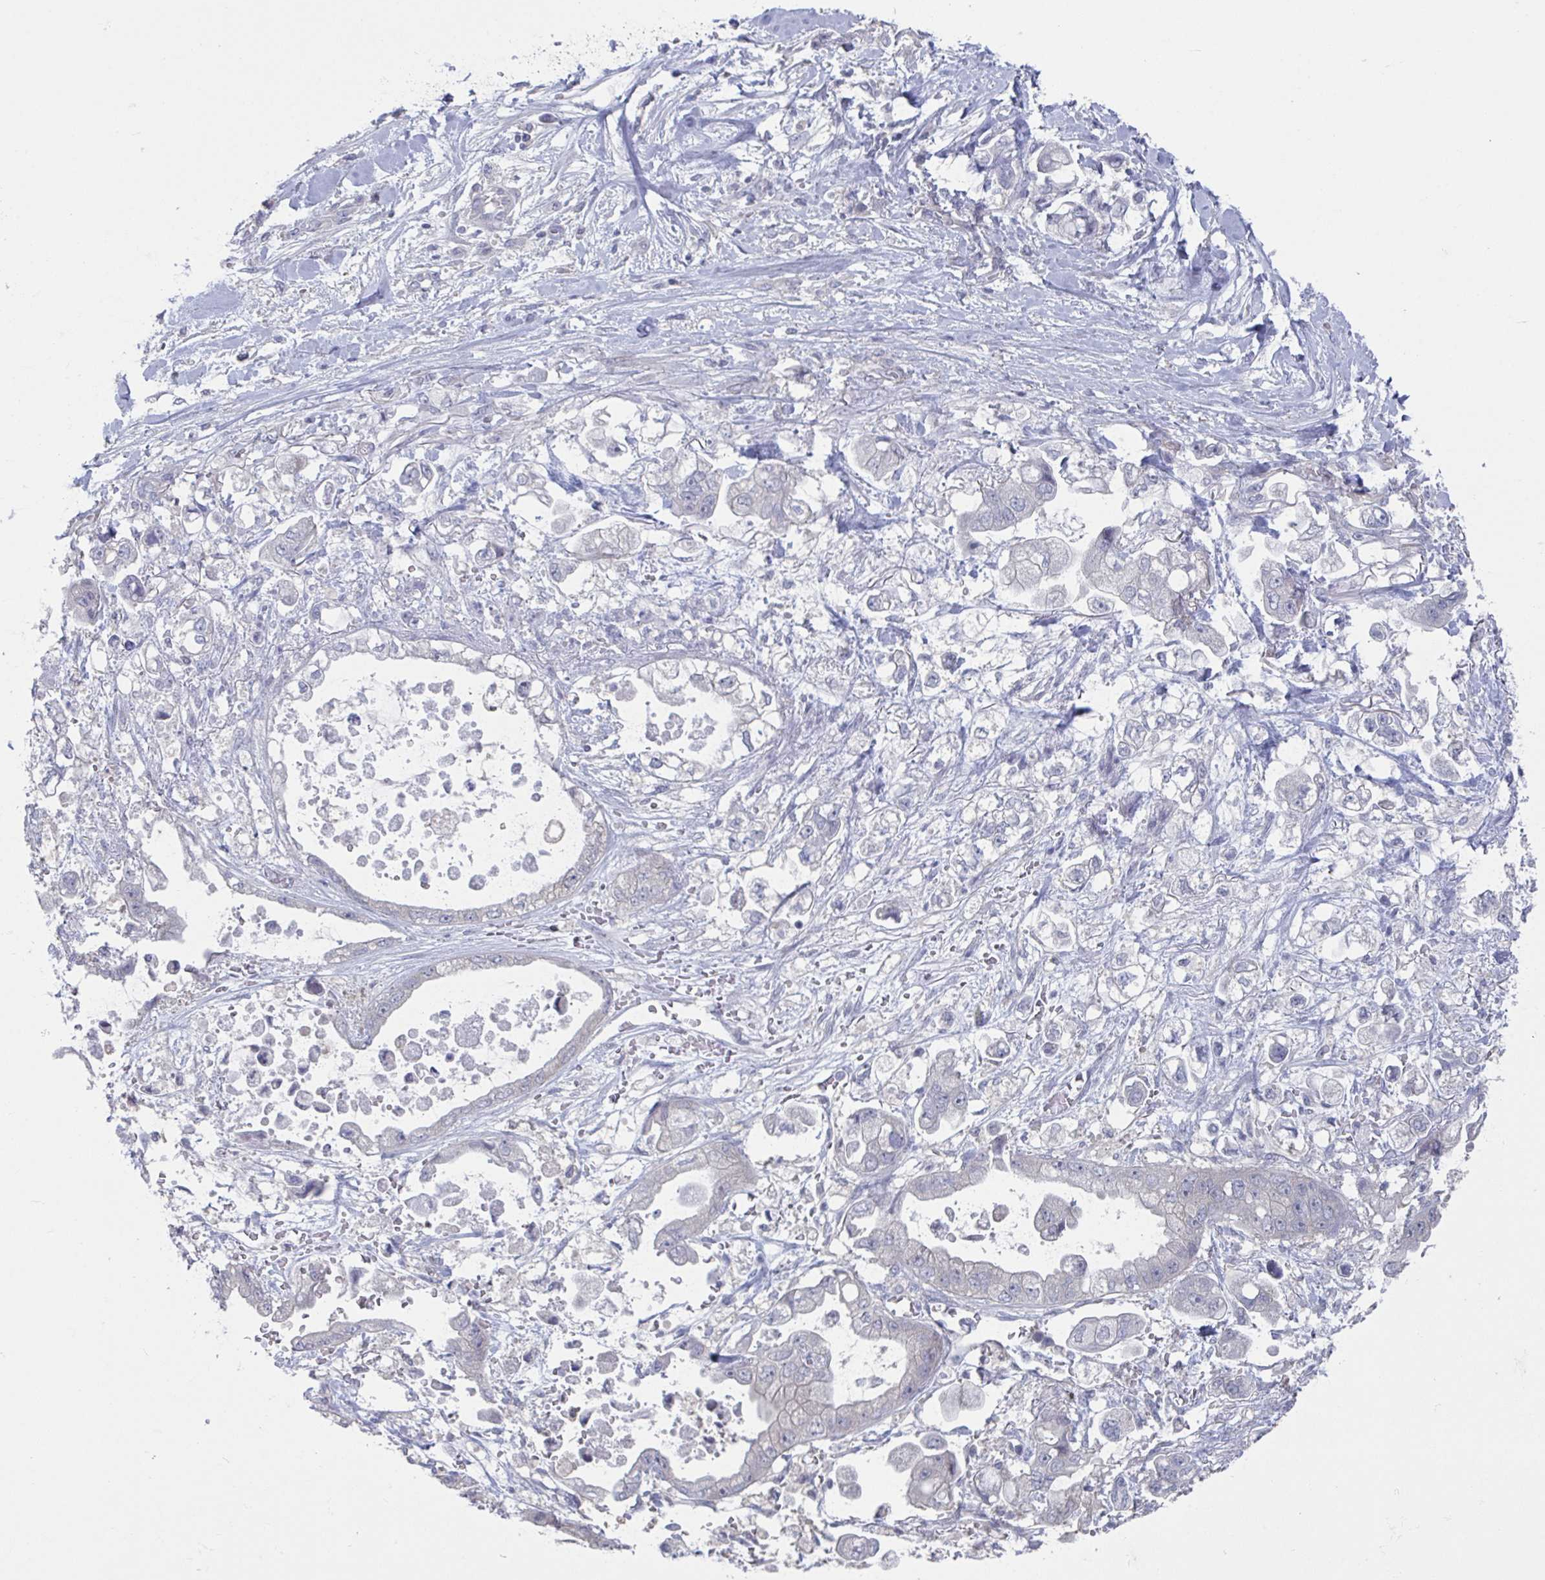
{"staining": {"intensity": "negative", "quantity": "none", "location": "none"}, "tissue": "stomach cancer", "cell_type": "Tumor cells", "image_type": "cancer", "snomed": [{"axis": "morphology", "description": "Adenocarcinoma, NOS"}, {"axis": "topography", "description": "Stomach"}], "caption": "DAB (3,3'-diaminobenzidine) immunohistochemical staining of stomach adenocarcinoma exhibits no significant staining in tumor cells.", "gene": "STK26", "patient": {"sex": "male", "age": 62}}